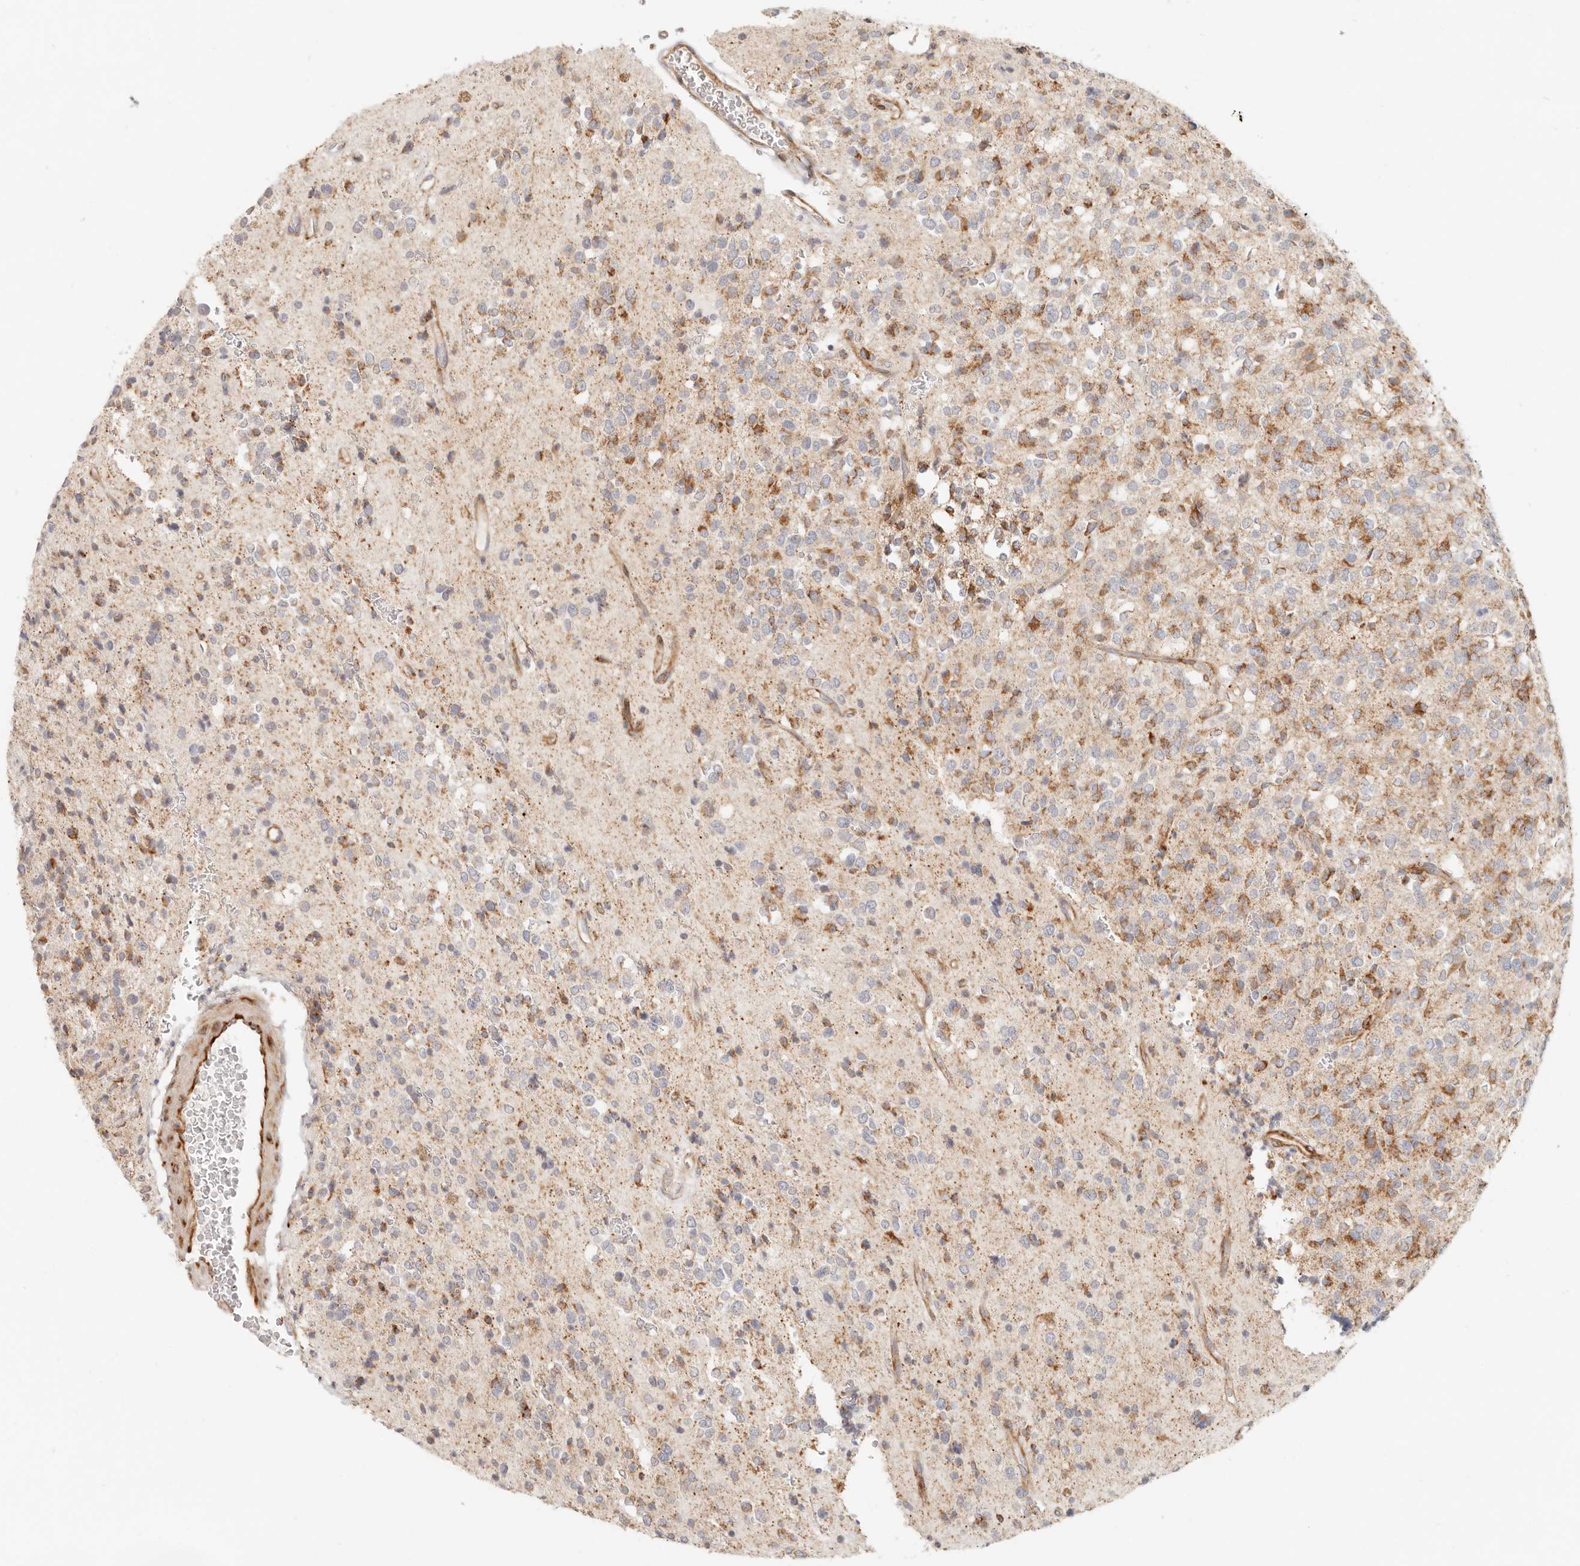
{"staining": {"intensity": "moderate", "quantity": "25%-75%", "location": "cytoplasmic/membranous"}, "tissue": "glioma", "cell_type": "Tumor cells", "image_type": "cancer", "snomed": [{"axis": "morphology", "description": "Glioma, malignant, High grade"}, {"axis": "topography", "description": "Brain"}], "caption": "Human malignant glioma (high-grade) stained with a brown dye demonstrates moderate cytoplasmic/membranous positive staining in about 25%-75% of tumor cells.", "gene": "SASS6", "patient": {"sex": "male", "age": 34}}